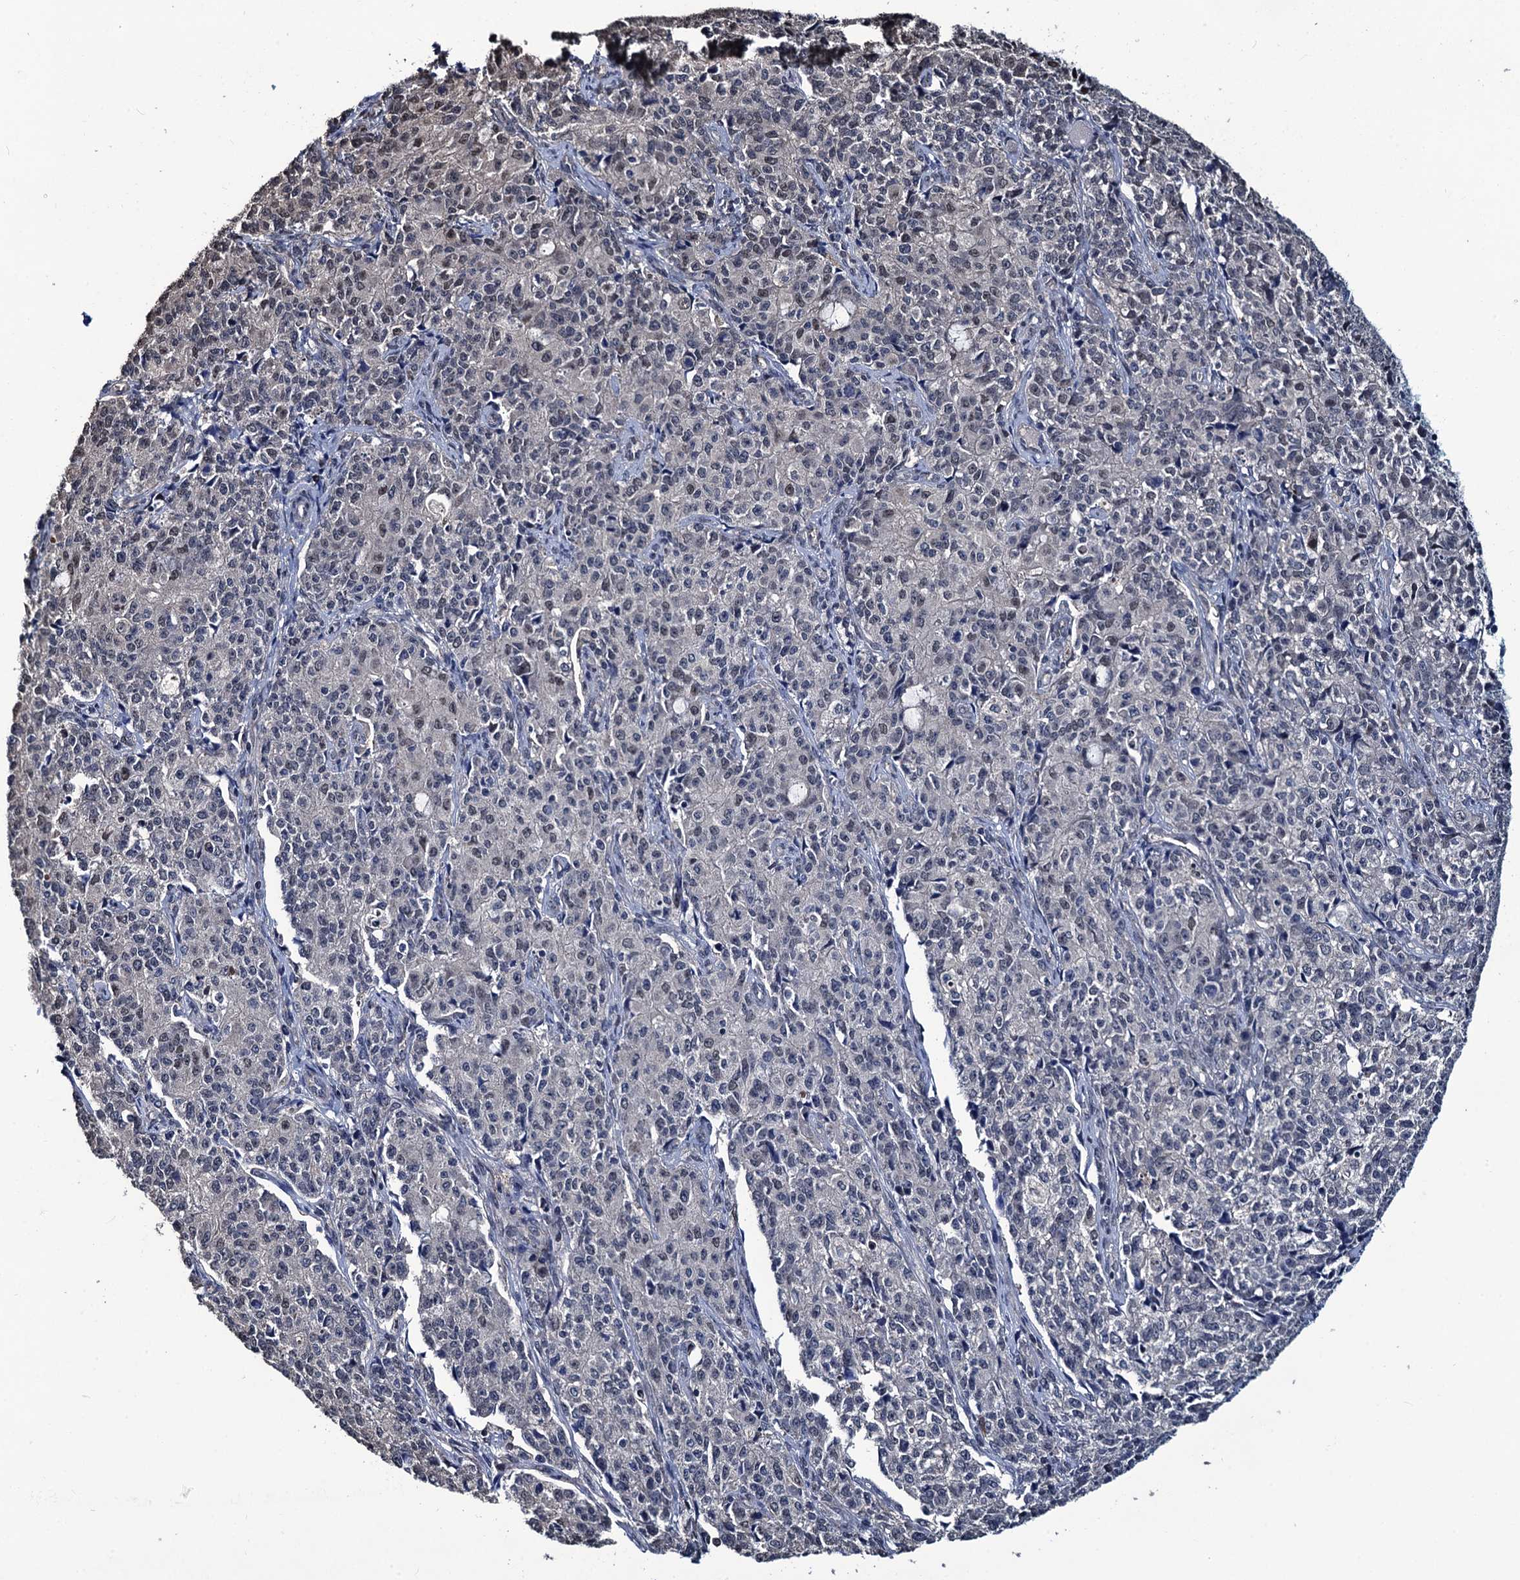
{"staining": {"intensity": "weak", "quantity": "<25%", "location": "nuclear"}, "tissue": "endometrial cancer", "cell_type": "Tumor cells", "image_type": "cancer", "snomed": [{"axis": "morphology", "description": "Adenocarcinoma, NOS"}, {"axis": "topography", "description": "Endometrium"}], "caption": "A micrograph of endometrial cancer stained for a protein shows no brown staining in tumor cells.", "gene": "RTKN2", "patient": {"sex": "female", "age": 50}}